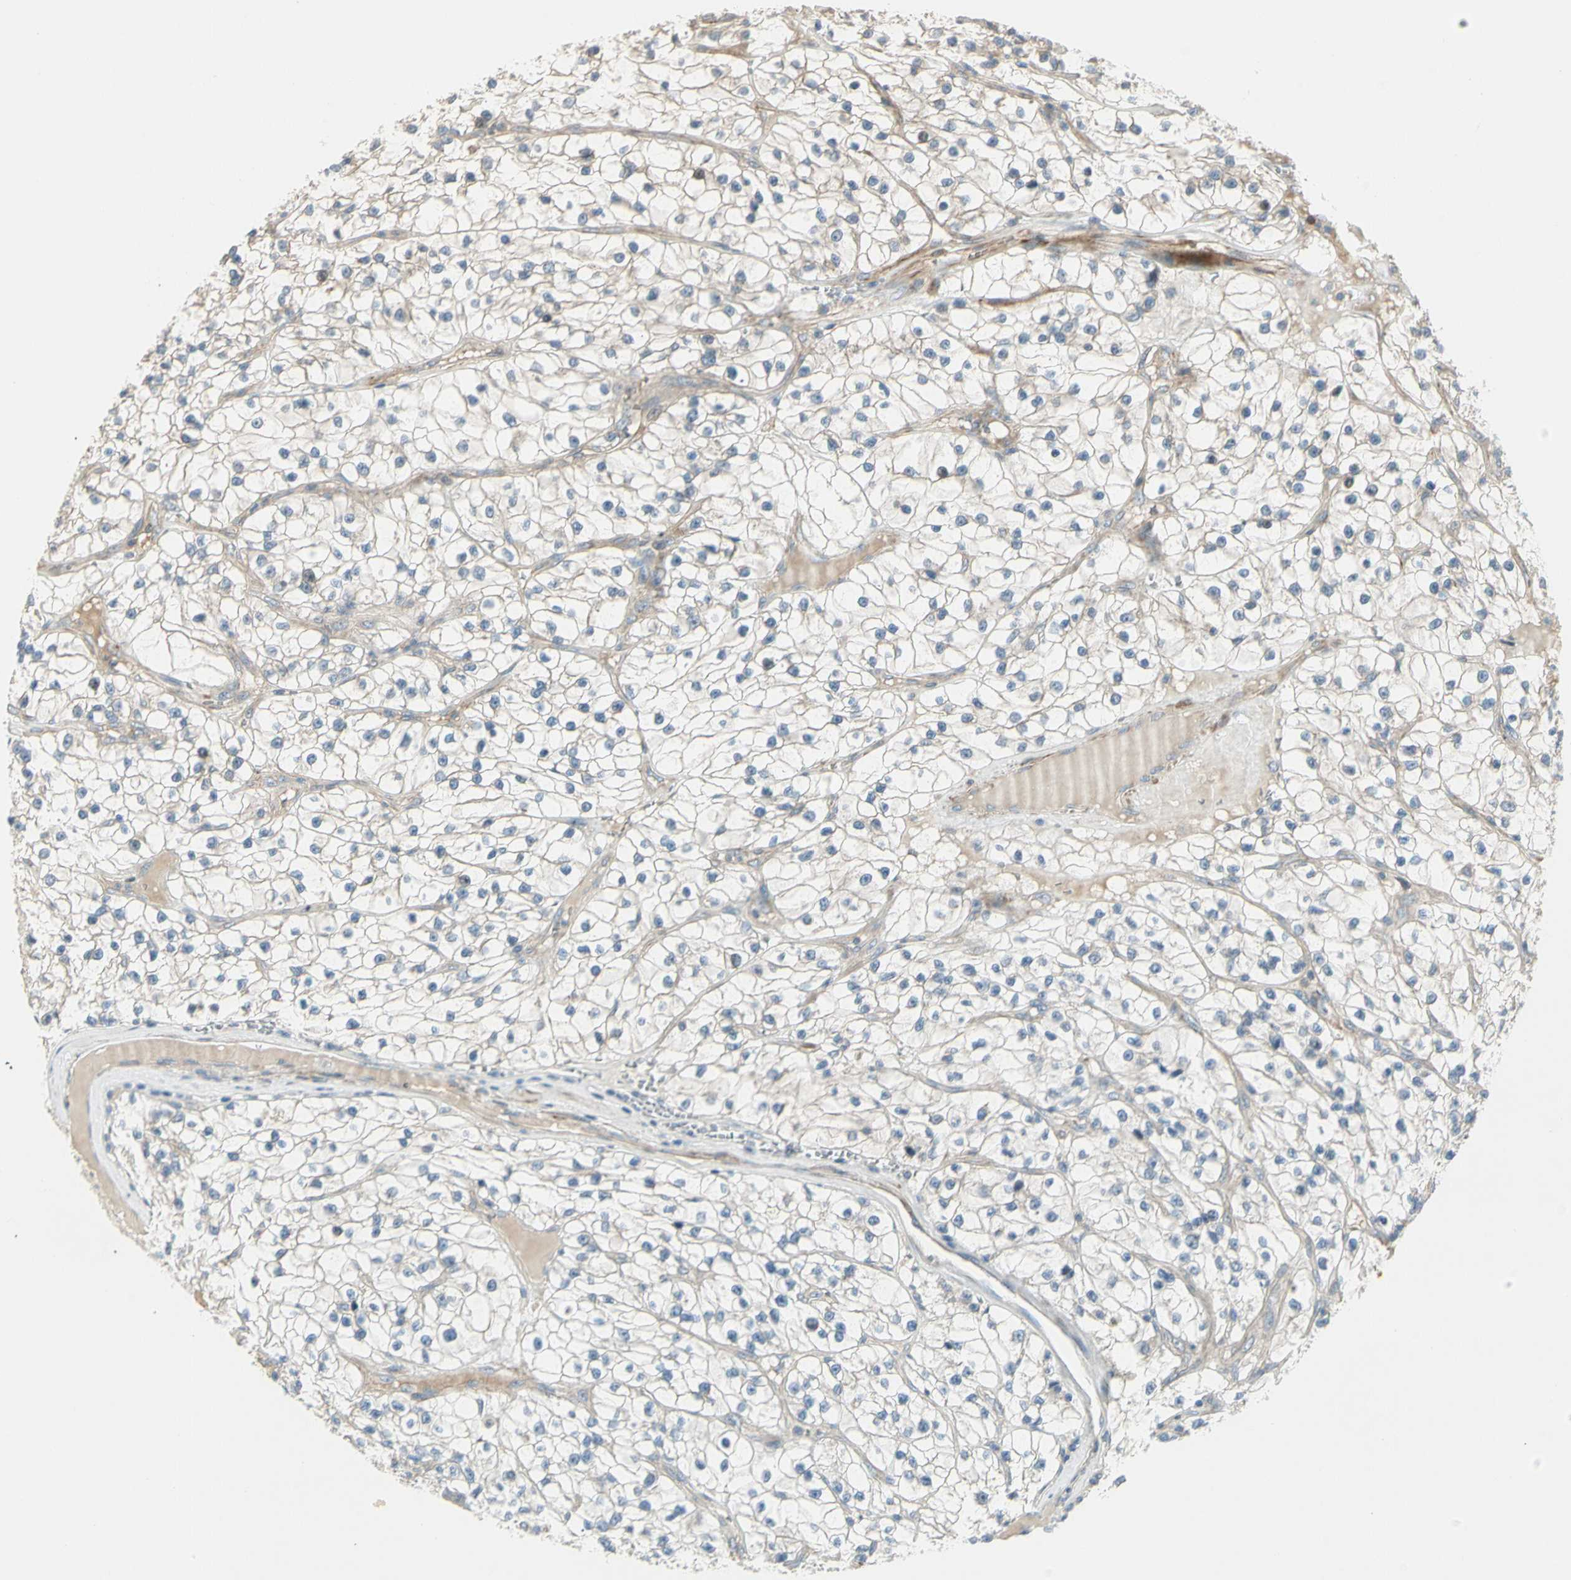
{"staining": {"intensity": "negative", "quantity": "none", "location": "none"}, "tissue": "renal cancer", "cell_type": "Tumor cells", "image_type": "cancer", "snomed": [{"axis": "morphology", "description": "Adenocarcinoma, NOS"}, {"axis": "topography", "description": "Kidney"}], "caption": "IHC micrograph of renal cancer stained for a protein (brown), which displays no expression in tumor cells.", "gene": "ADGRA3", "patient": {"sex": "female", "age": 57}}